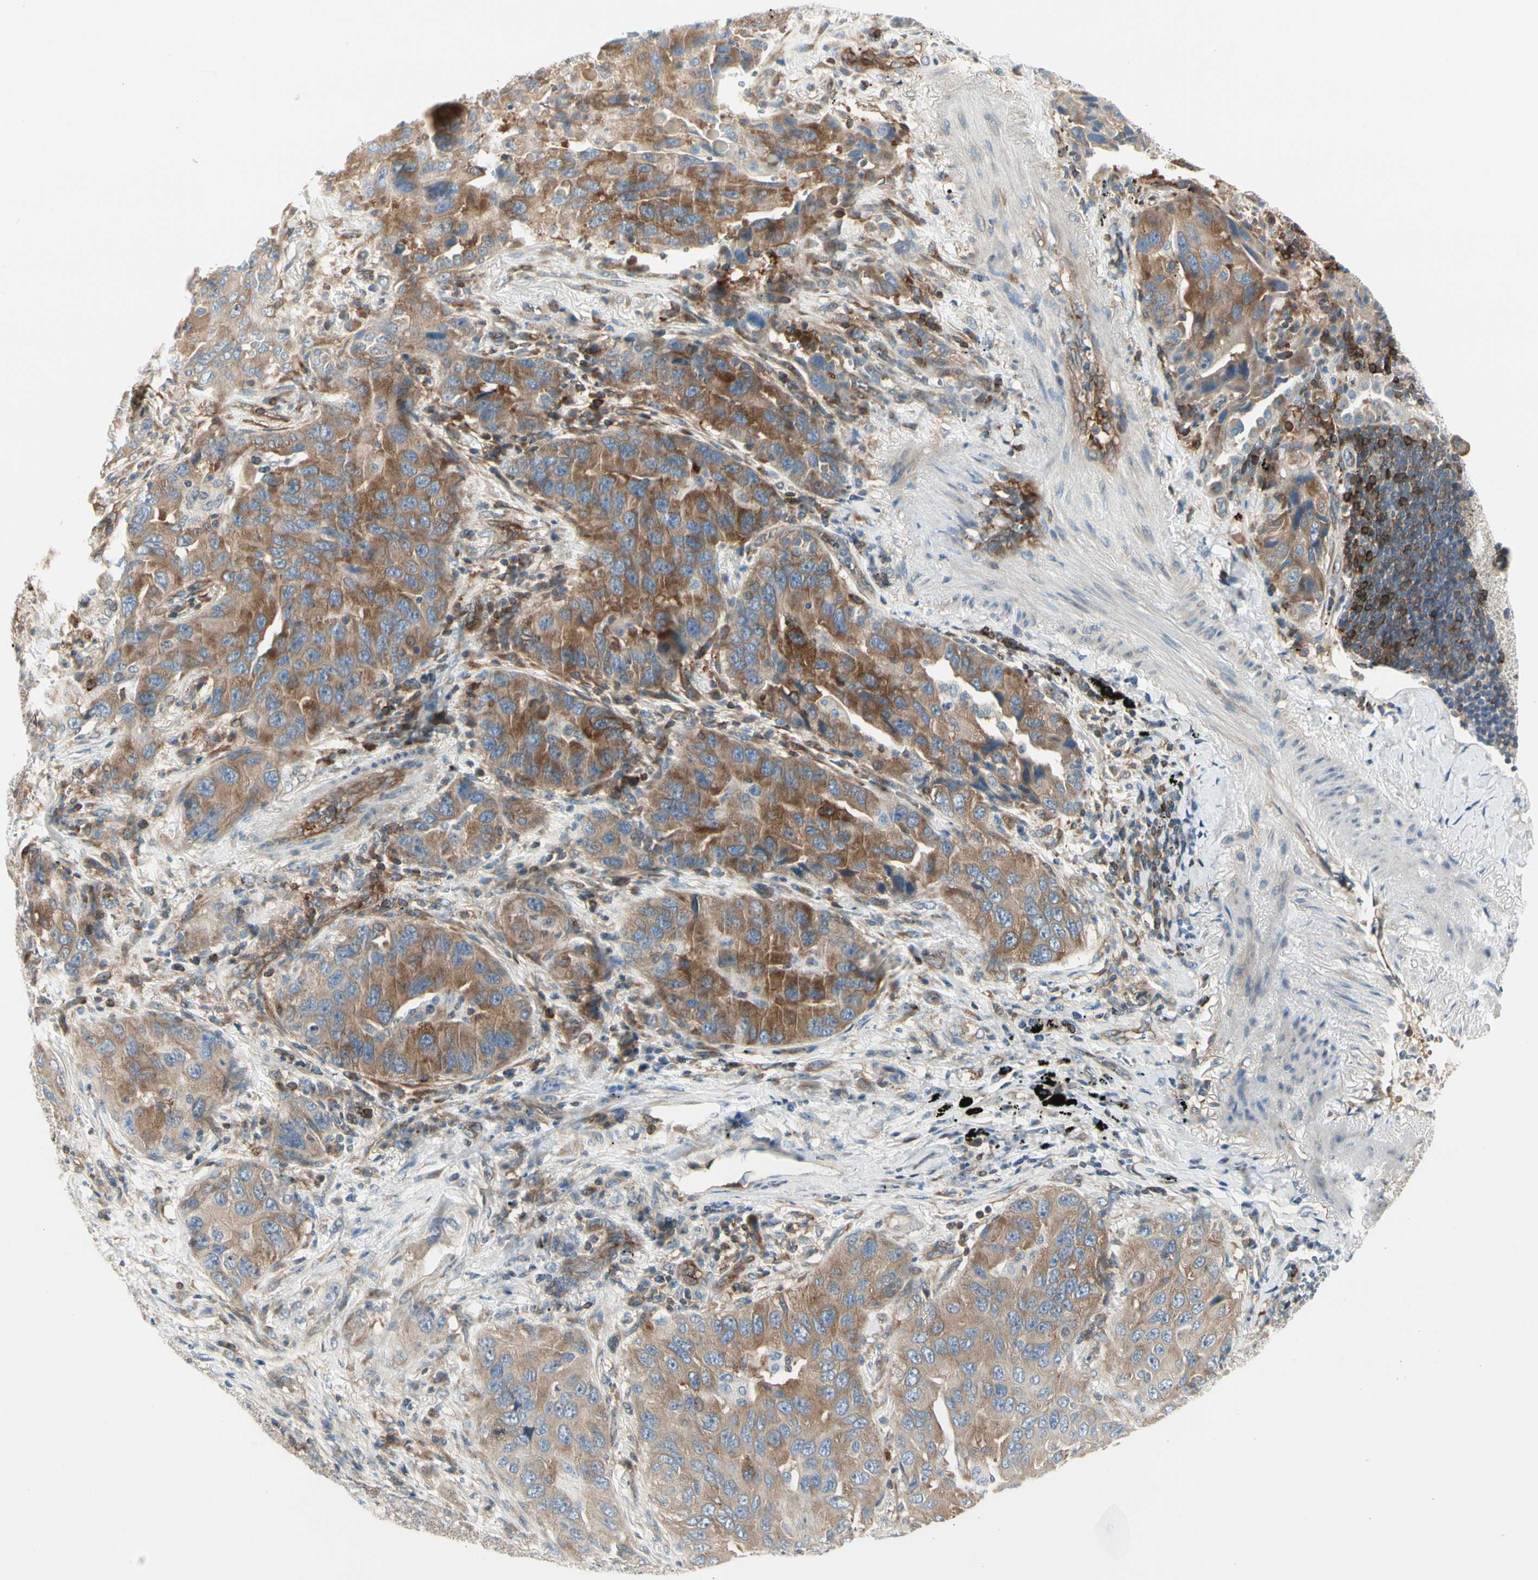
{"staining": {"intensity": "moderate", "quantity": ">75%", "location": "cytoplasmic/membranous"}, "tissue": "lung cancer", "cell_type": "Tumor cells", "image_type": "cancer", "snomed": [{"axis": "morphology", "description": "Adenocarcinoma, NOS"}, {"axis": "topography", "description": "Lung"}], "caption": "Tumor cells reveal moderate cytoplasmic/membranous staining in about >75% of cells in lung cancer. The staining was performed using DAB (3,3'-diaminobenzidine), with brown indicating positive protein expression. Nuclei are stained blue with hematoxylin.", "gene": "NFKB2", "patient": {"sex": "female", "age": 65}}